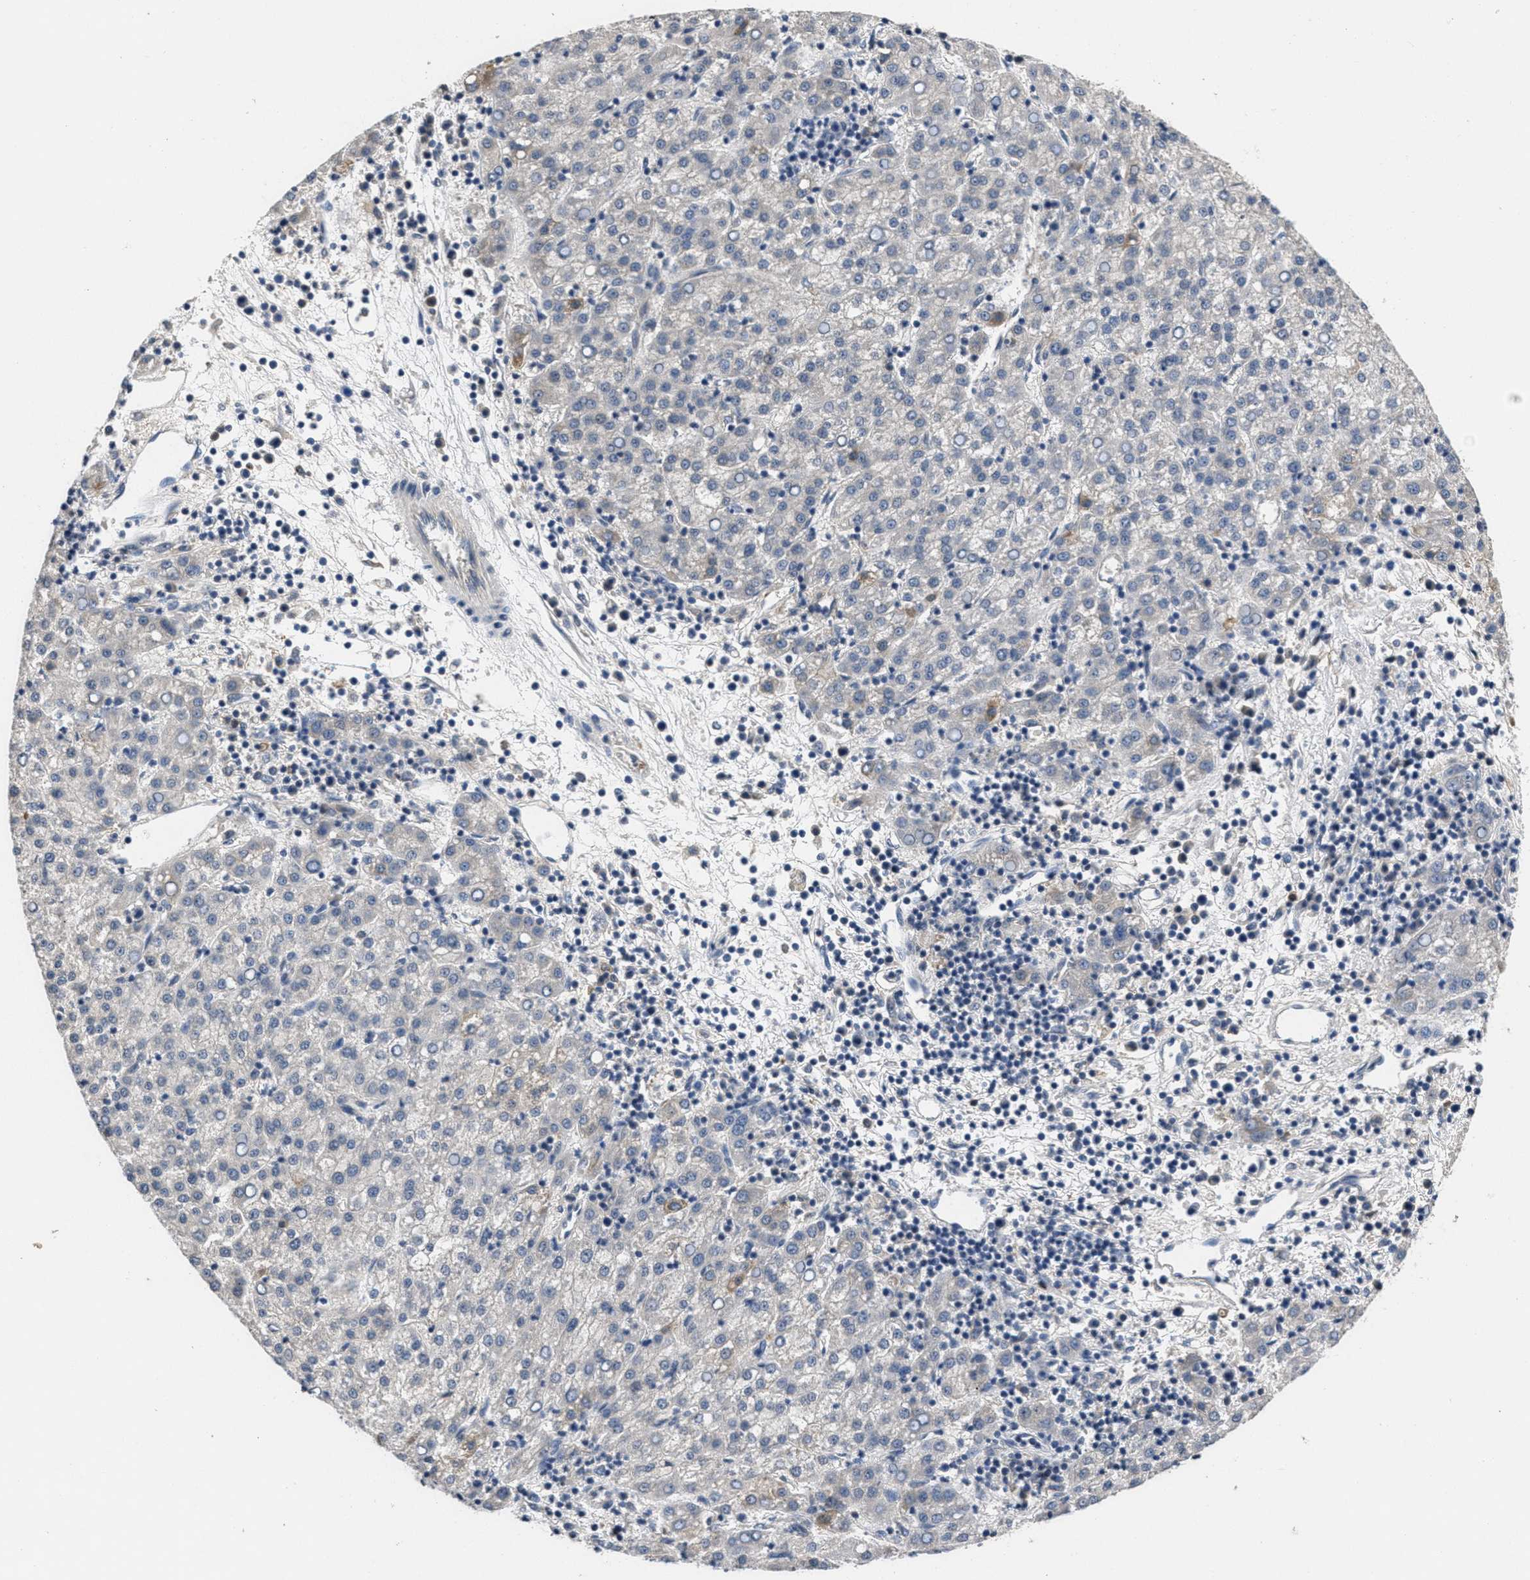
{"staining": {"intensity": "negative", "quantity": "none", "location": "none"}, "tissue": "liver cancer", "cell_type": "Tumor cells", "image_type": "cancer", "snomed": [{"axis": "morphology", "description": "Carcinoma, Hepatocellular, NOS"}, {"axis": "topography", "description": "Liver"}], "caption": "Image shows no significant protein expression in tumor cells of liver cancer.", "gene": "ANGPT1", "patient": {"sex": "female", "age": 58}}